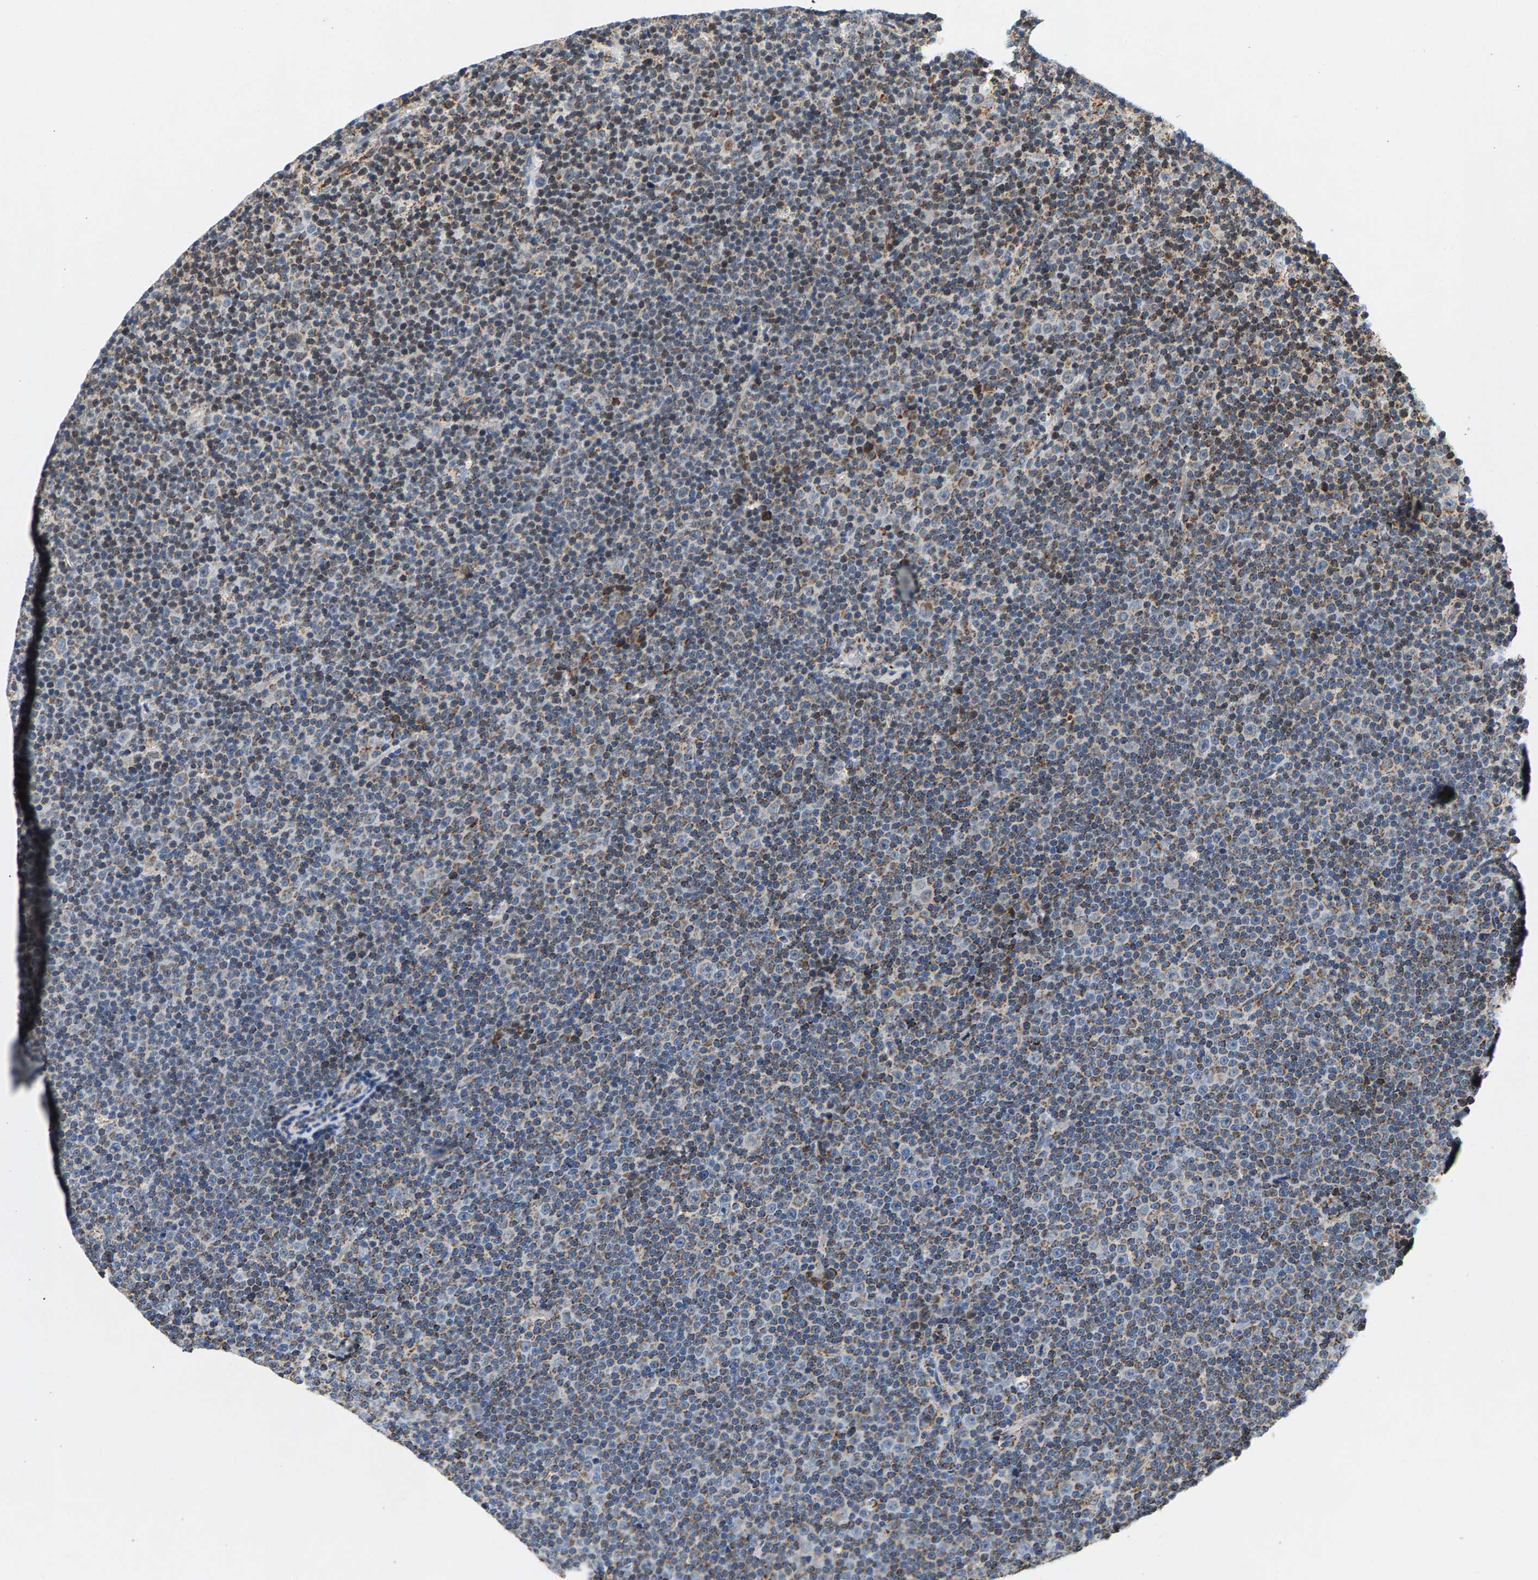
{"staining": {"intensity": "moderate", "quantity": ">75%", "location": "cytoplasmic/membranous"}, "tissue": "lymphoma", "cell_type": "Tumor cells", "image_type": "cancer", "snomed": [{"axis": "morphology", "description": "Malignant lymphoma, non-Hodgkin's type, Low grade"}, {"axis": "topography", "description": "Lymph node"}], "caption": "Brown immunohistochemical staining in lymphoma shows moderate cytoplasmic/membranous staining in about >75% of tumor cells.", "gene": "PDE1A", "patient": {"sex": "female", "age": 67}}